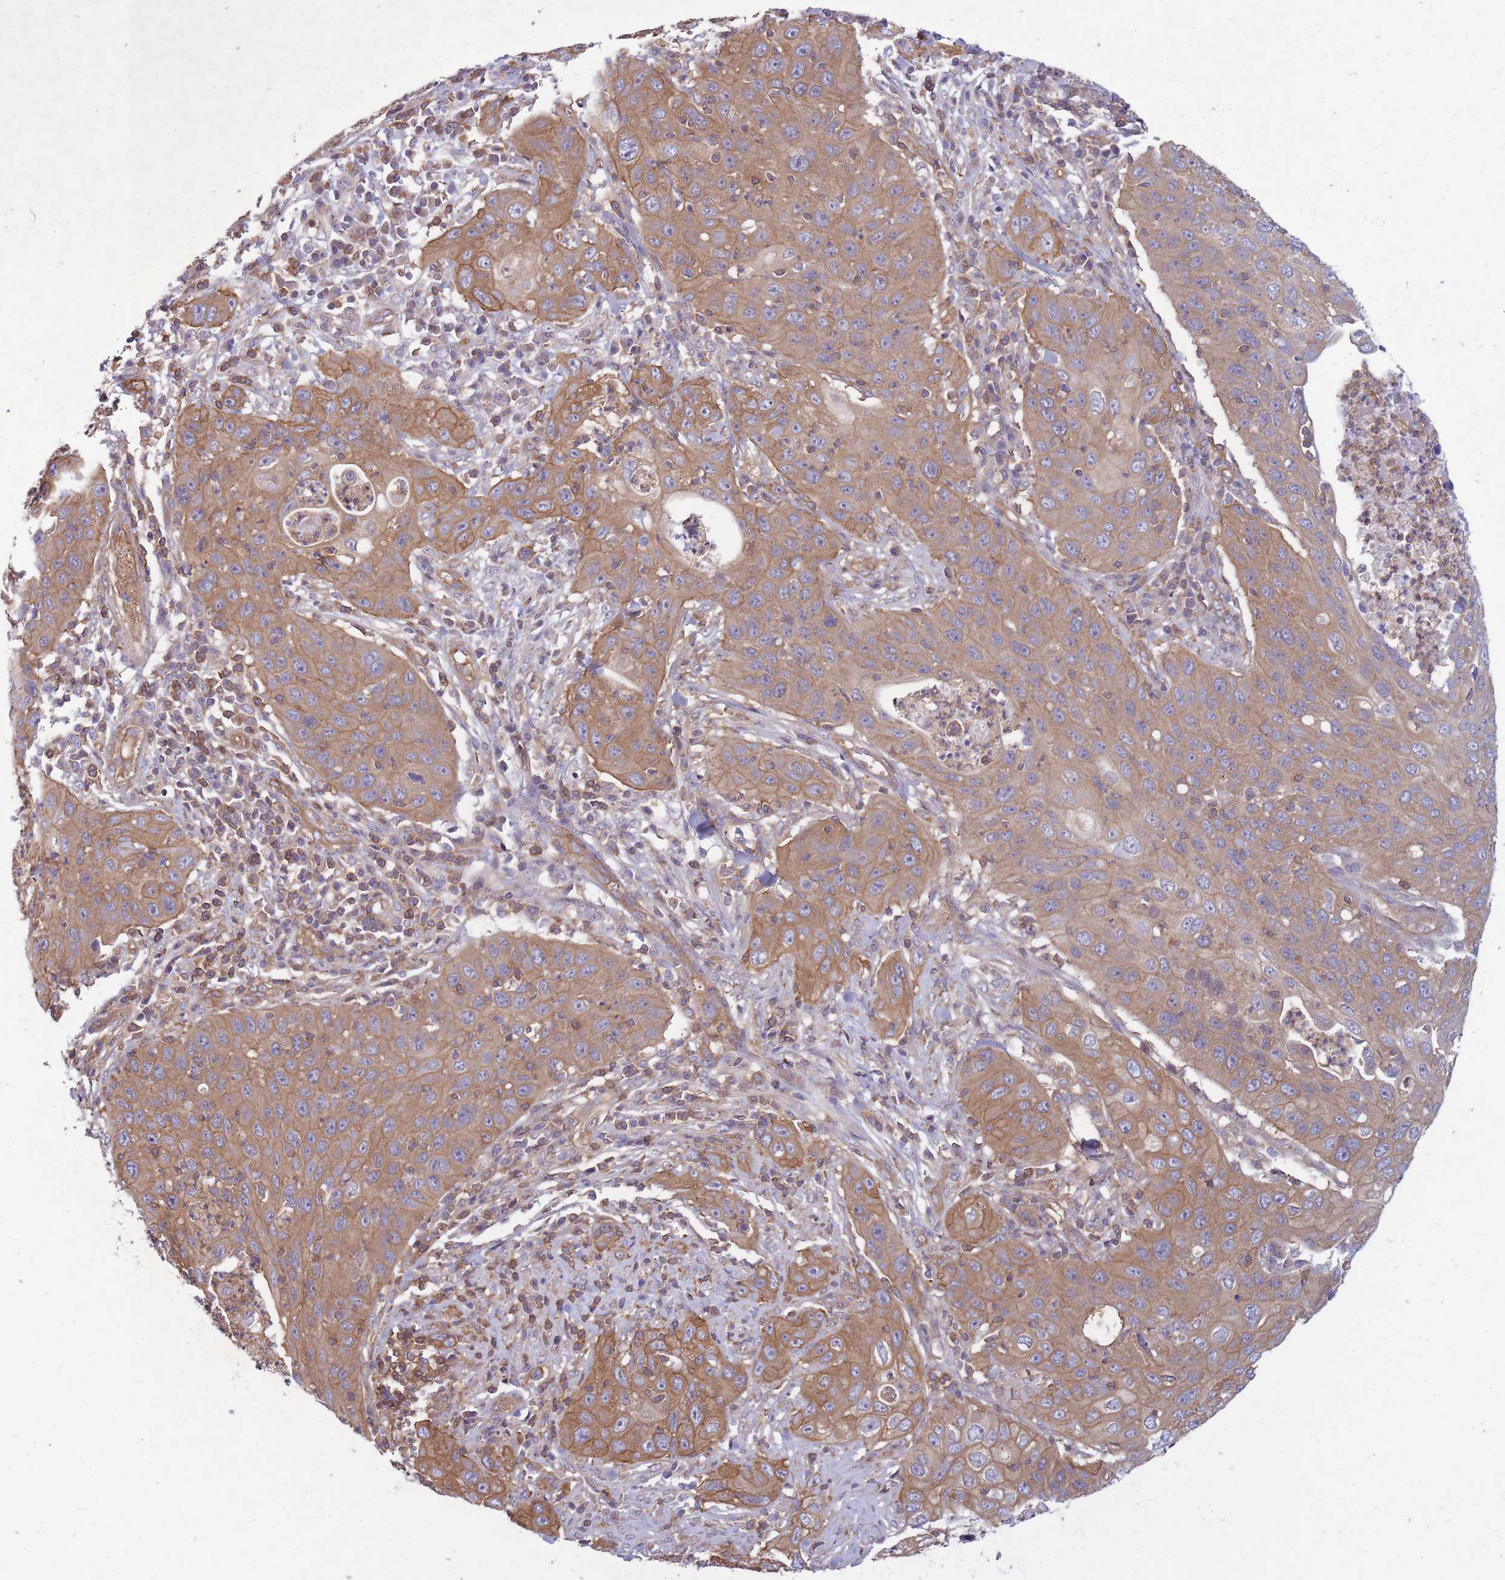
{"staining": {"intensity": "moderate", "quantity": "25%-75%", "location": "cytoplasmic/membranous"}, "tissue": "cervical cancer", "cell_type": "Tumor cells", "image_type": "cancer", "snomed": [{"axis": "morphology", "description": "Squamous cell carcinoma, NOS"}, {"axis": "topography", "description": "Cervix"}], "caption": "High-magnification brightfield microscopy of cervical squamous cell carcinoma stained with DAB (3,3'-diaminobenzidine) (brown) and counterstained with hematoxylin (blue). tumor cells exhibit moderate cytoplasmic/membranous staining is appreciated in about25%-75% of cells. The protein of interest is shown in brown color, while the nuclei are stained blue.", "gene": "GGA1", "patient": {"sex": "female", "age": 36}}